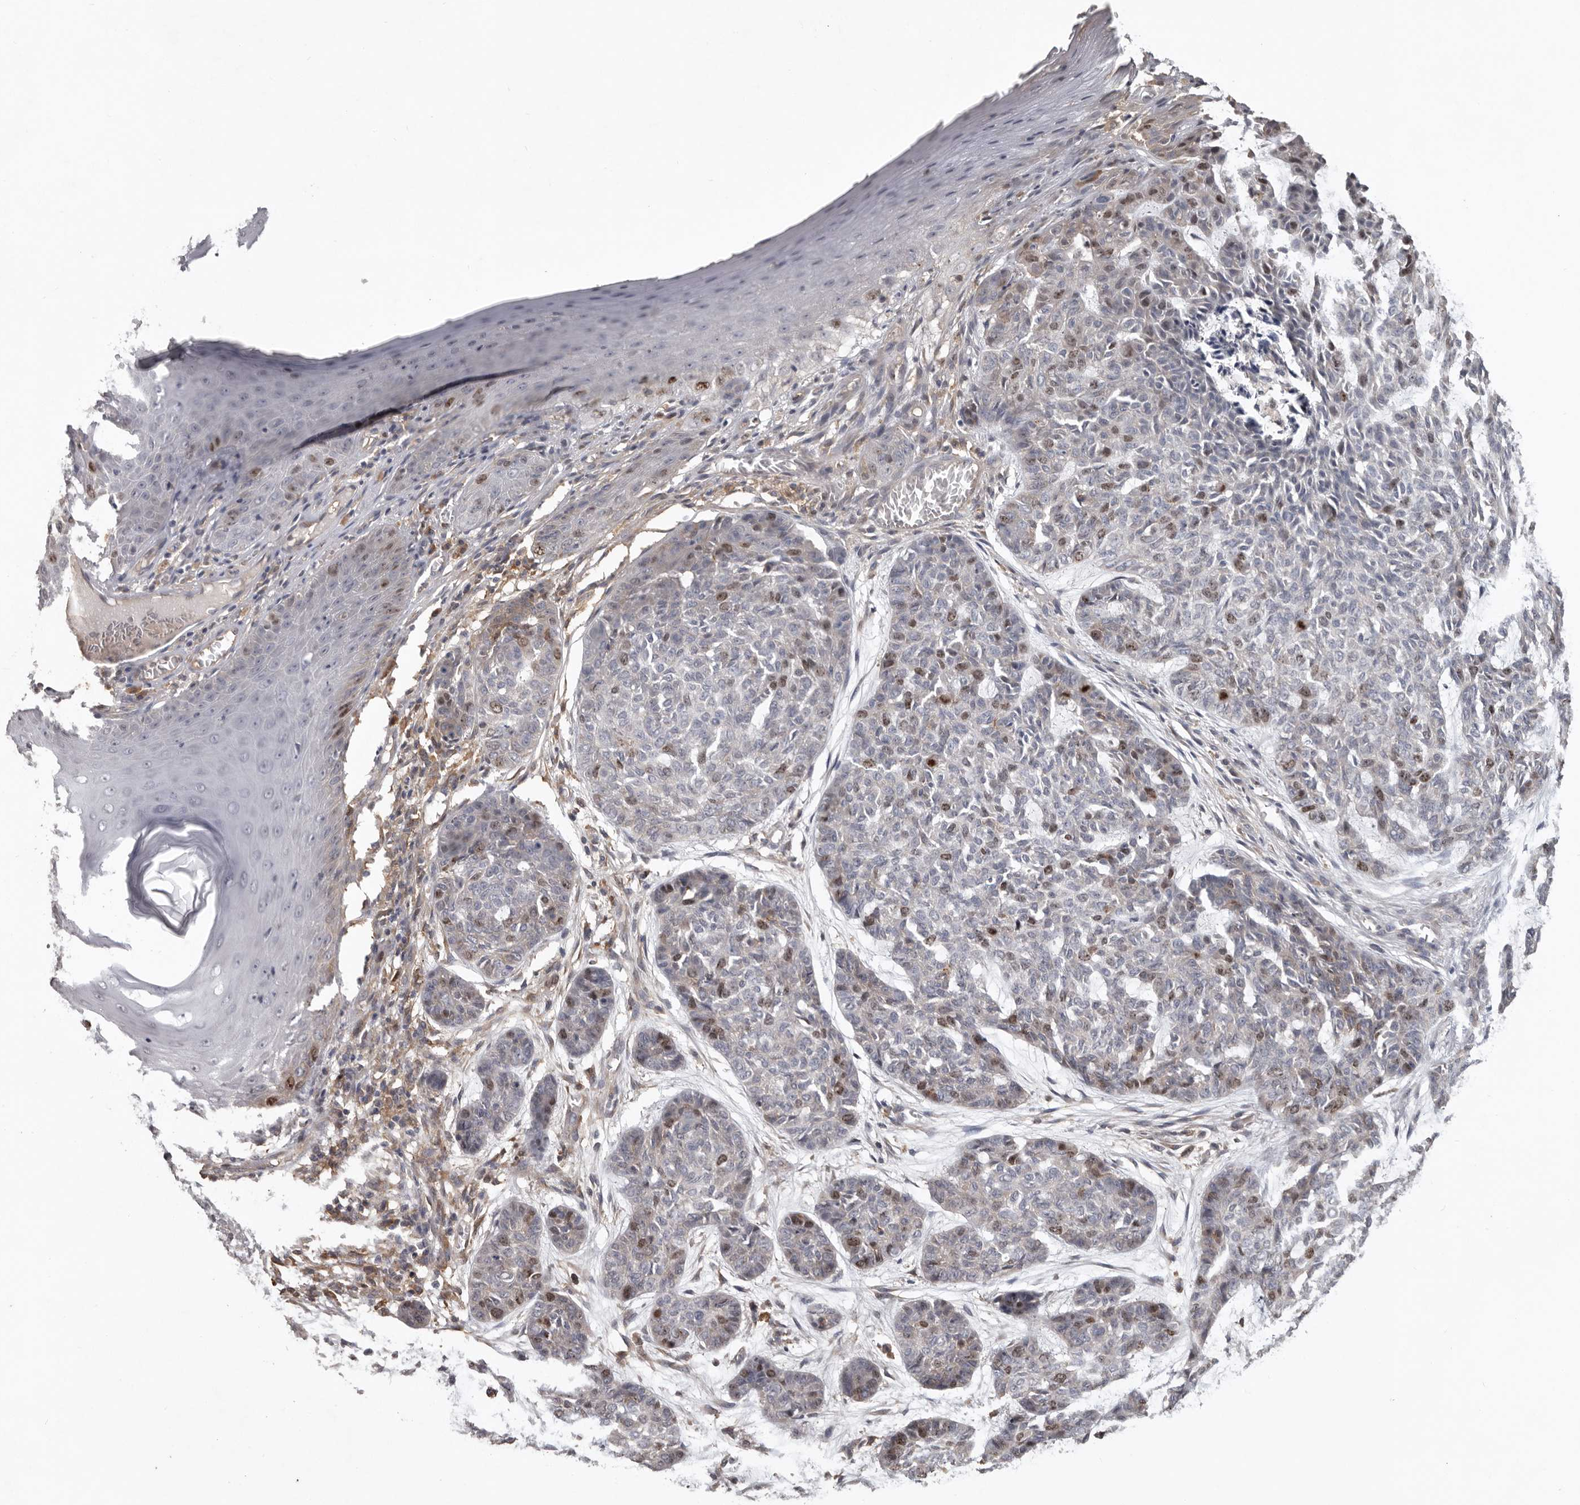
{"staining": {"intensity": "moderate", "quantity": "<25%", "location": "nuclear"}, "tissue": "skin cancer", "cell_type": "Tumor cells", "image_type": "cancer", "snomed": [{"axis": "morphology", "description": "Basal cell carcinoma"}, {"axis": "topography", "description": "Skin"}], "caption": "Immunohistochemical staining of basal cell carcinoma (skin) shows moderate nuclear protein positivity in about <25% of tumor cells.", "gene": "CDCA8", "patient": {"sex": "female", "age": 64}}